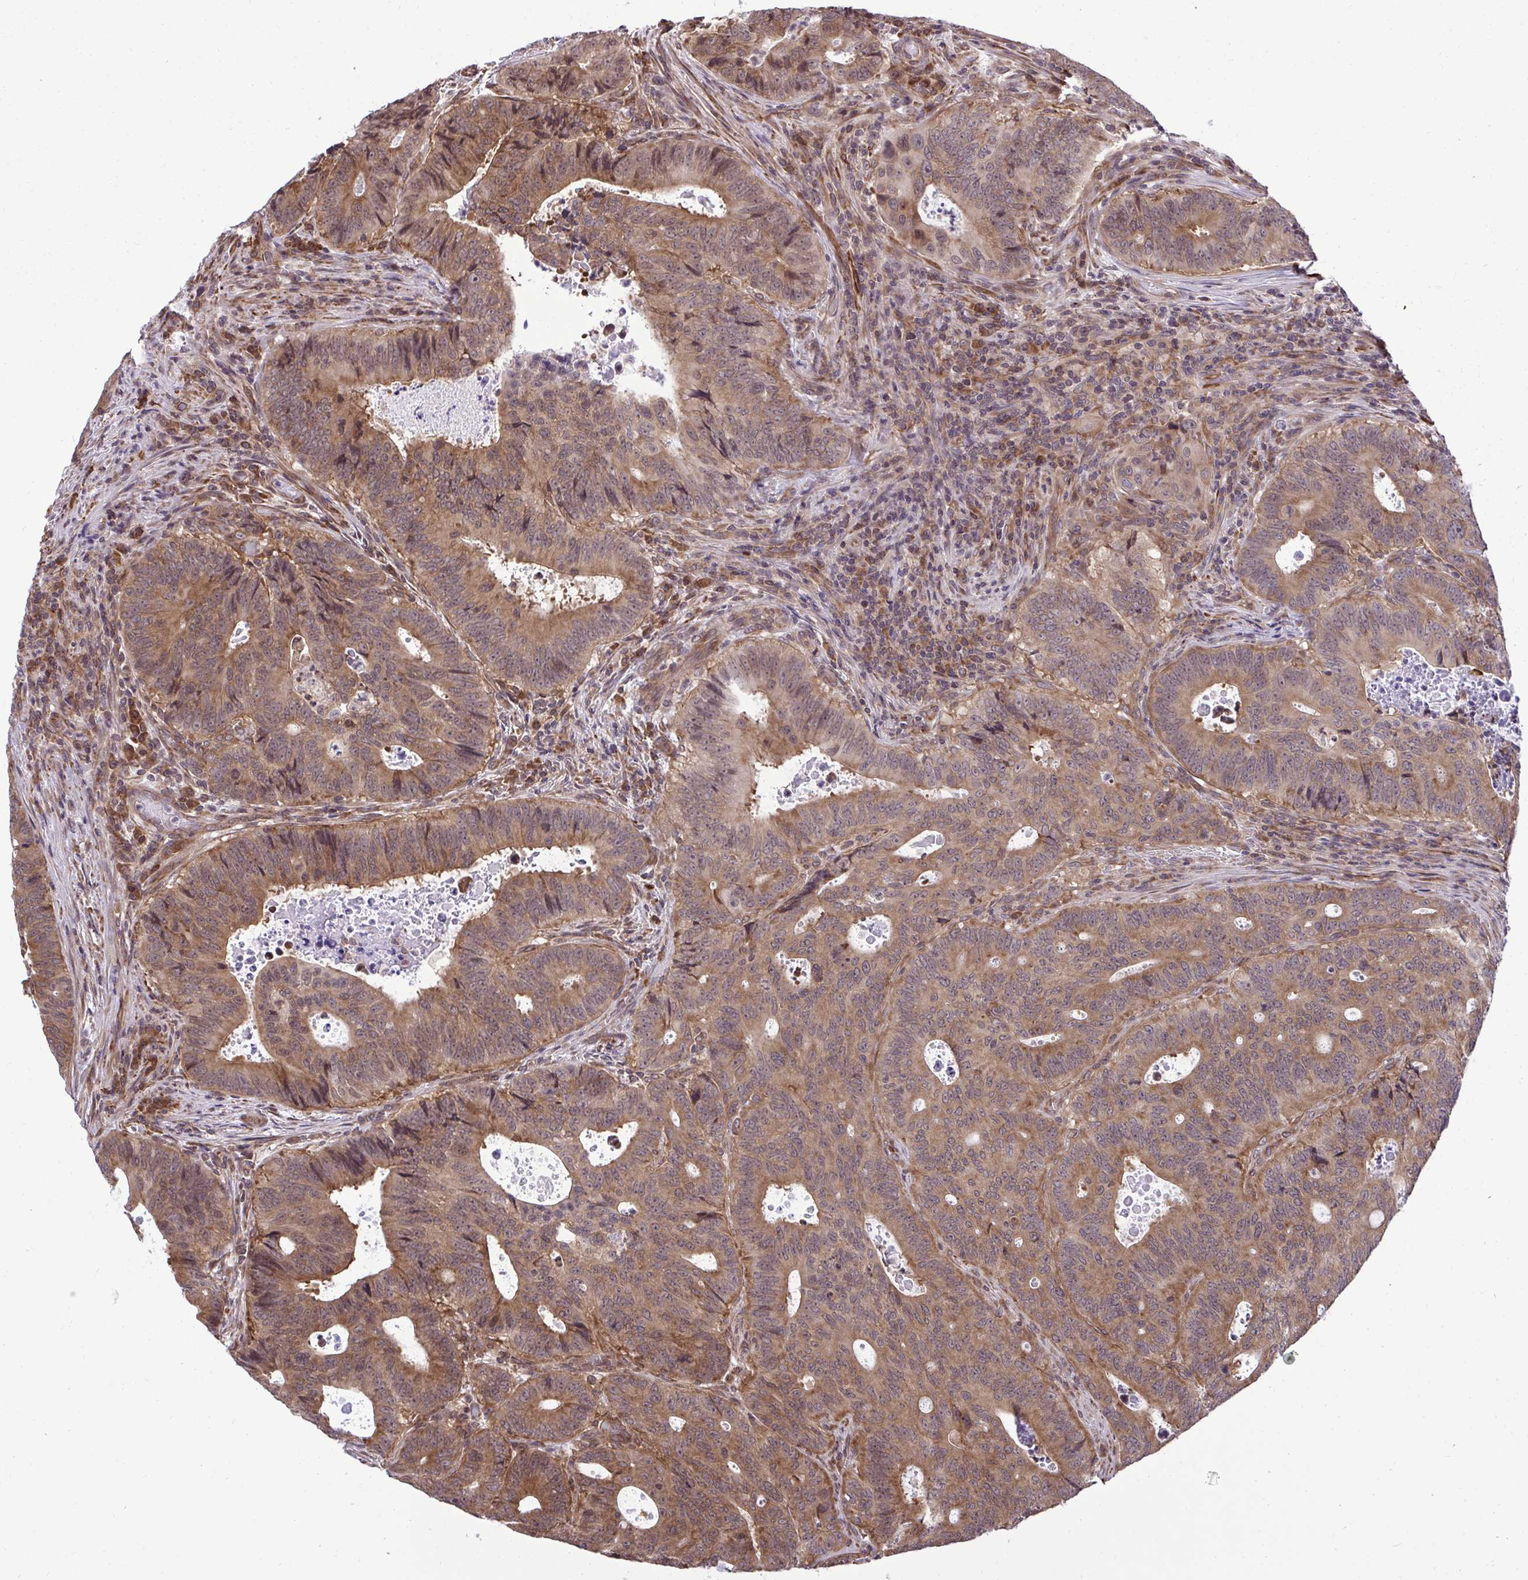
{"staining": {"intensity": "moderate", "quantity": ">75%", "location": "cytoplasmic/membranous"}, "tissue": "colorectal cancer", "cell_type": "Tumor cells", "image_type": "cancer", "snomed": [{"axis": "morphology", "description": "Adenocarcinoma, NOS"}, {"axis": "topography", "description": "Colon"}], "caption": "Tumor cells reveal medium levels of moderate cytoplasmic/membranous positivity in approximately >75% of cells in colorectal adenocarcinoma.", "gene": "RPS15", "patient": {"sex": "male", "age": 62}}